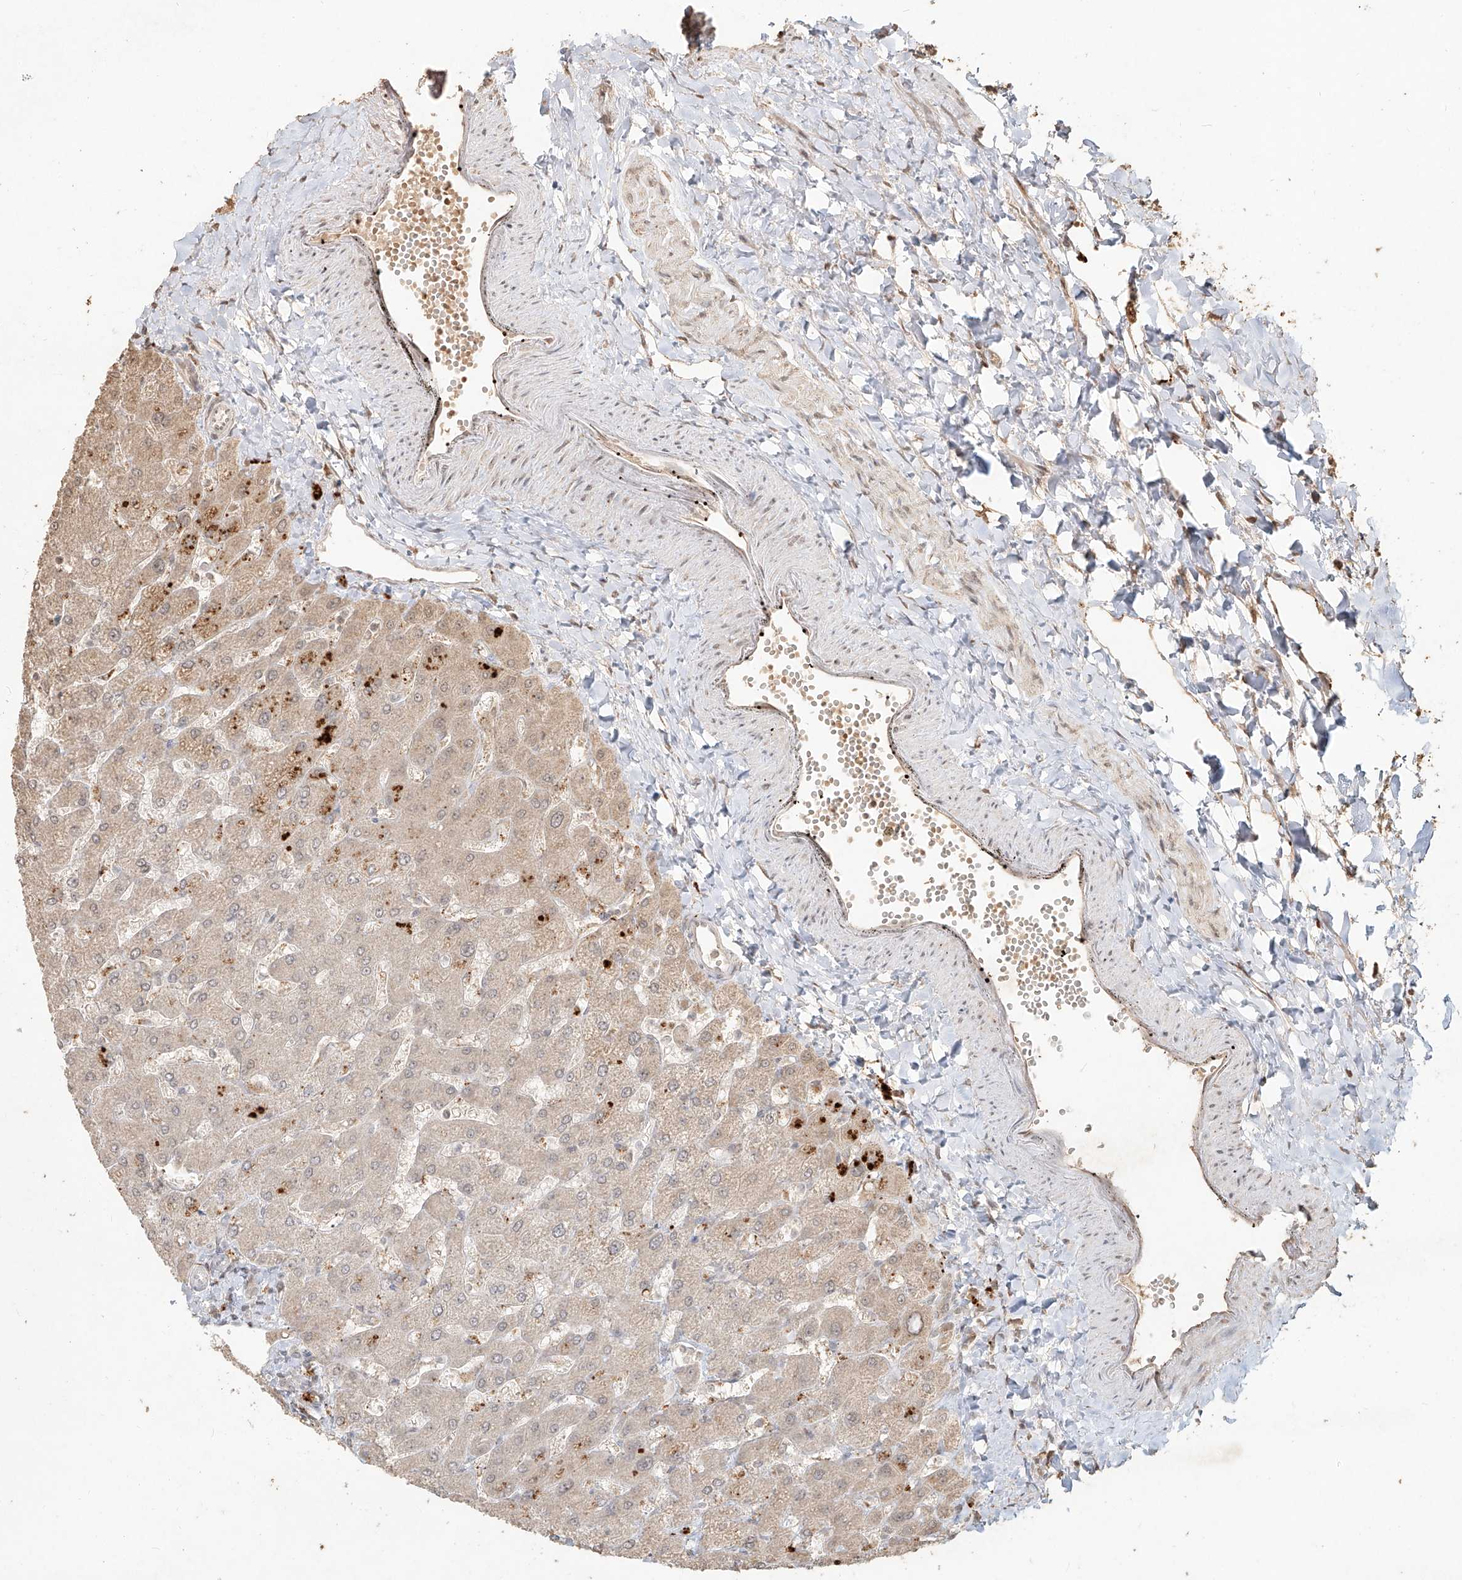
{"staining": {"intensity": "negative", "quantity": "none", "location": "none"}, "tissue": "liver", "cell_type": "Cholangiocytes", "image_type": "normal", "snomed": [{"axis": "morphology", "description": "Normal tissue, NOS"}, {"axis": "topography", "description": "Liver"}], "caption": "A photomicrograph of human liver is negative for staining in cholangiocytes. (Immunohistochemistry (ihc), brightfield microscopy, high magnification).", "gene": "UBE2K", "patient": {"sex": "male", "age": 55}}